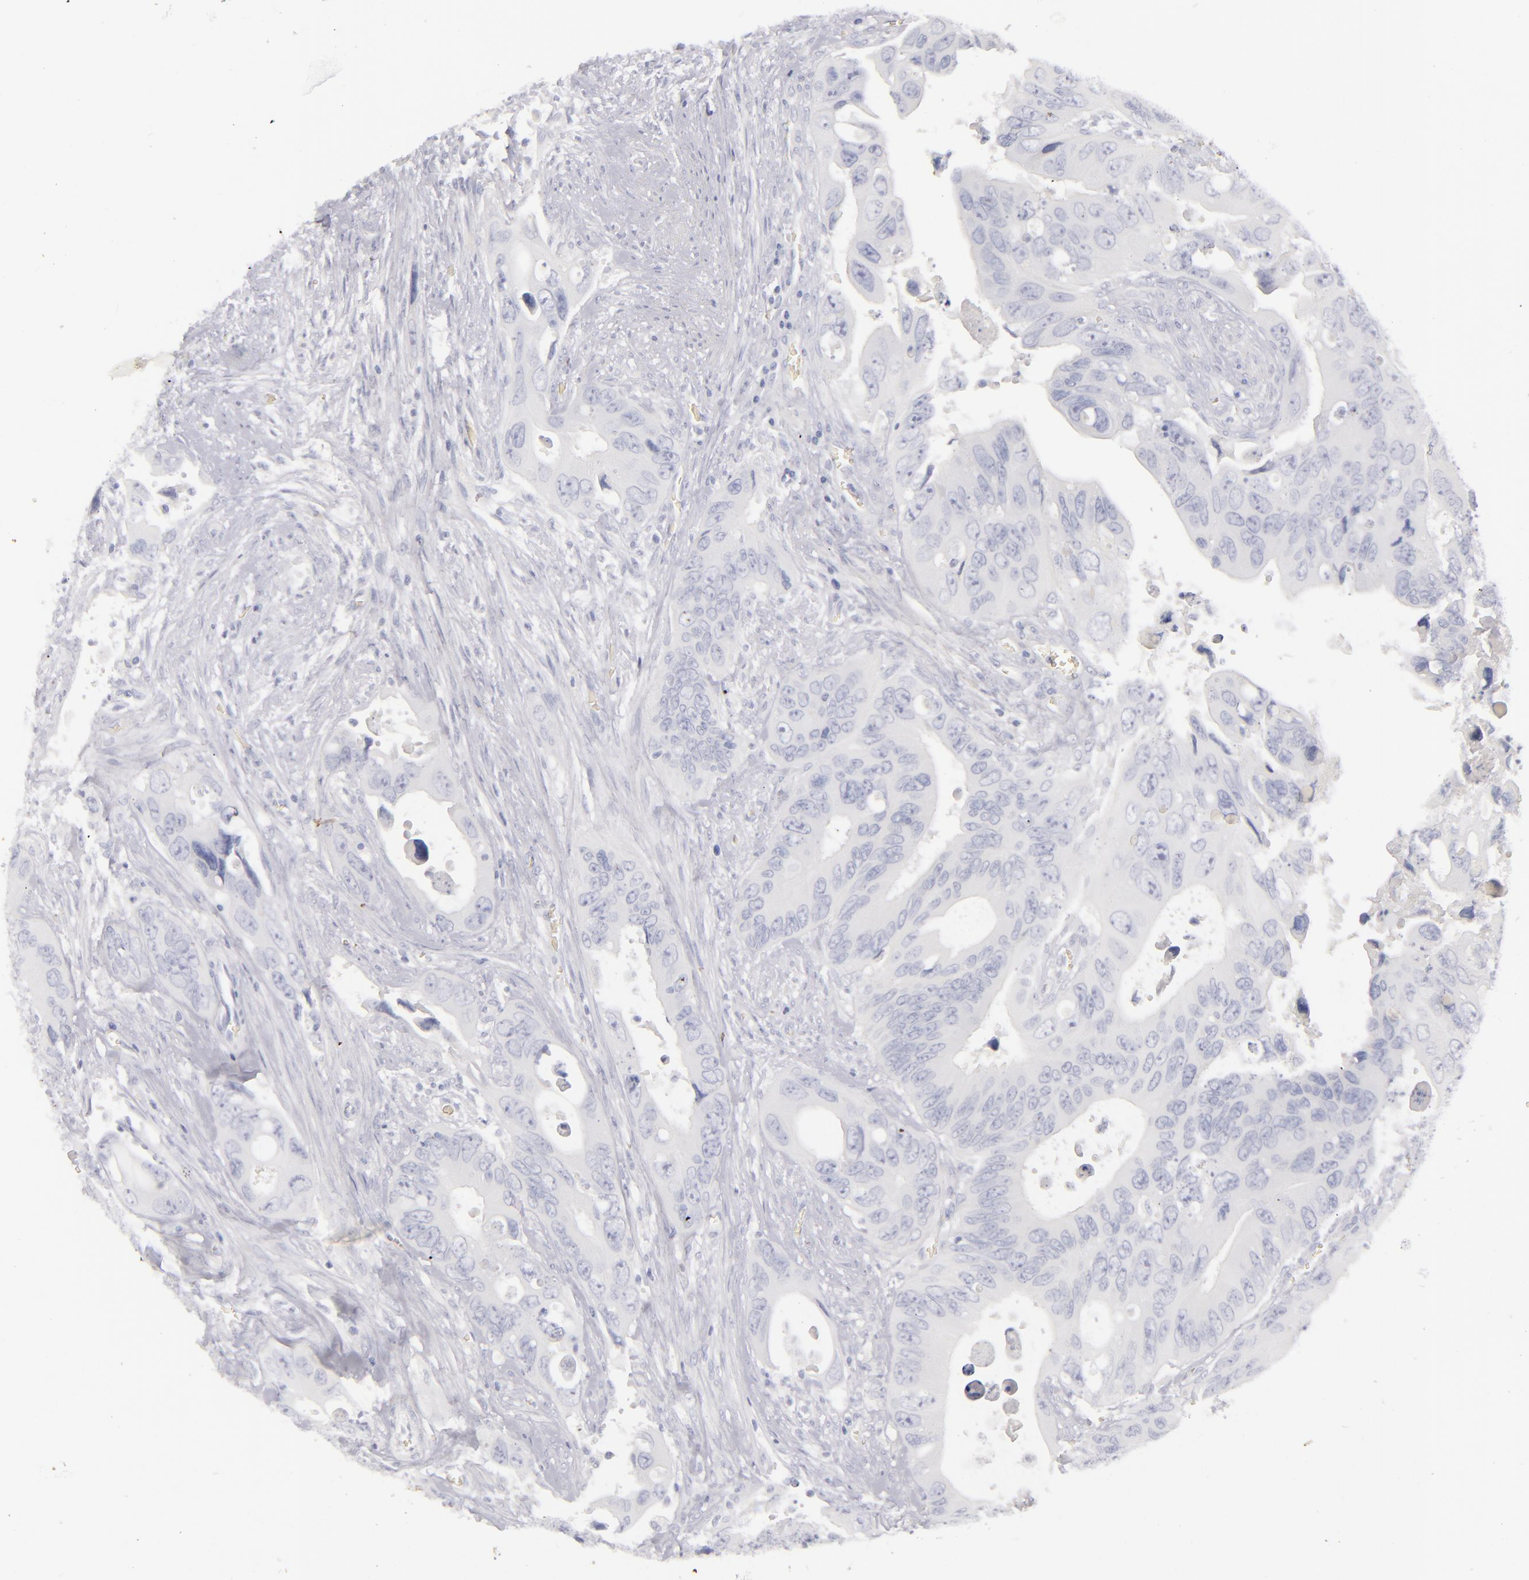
{"staining": {"intensity": "negative", "quantity": "none", "location": "none"}, "tissue": "colorectal cancer", "cell_type": "Tumor cells", "image_type": "cancer", "snomed": [{"axis": "morphology", "description": "Adenocarcinoma, NOS"}, {"axis": "topography", "description": "Rectum"}], "caption": "Tumor cells show no significant protein expression in colorectal adenocarcinoma.", "gene": "CD22", "patient": {"sex": "male", "age": 70}}